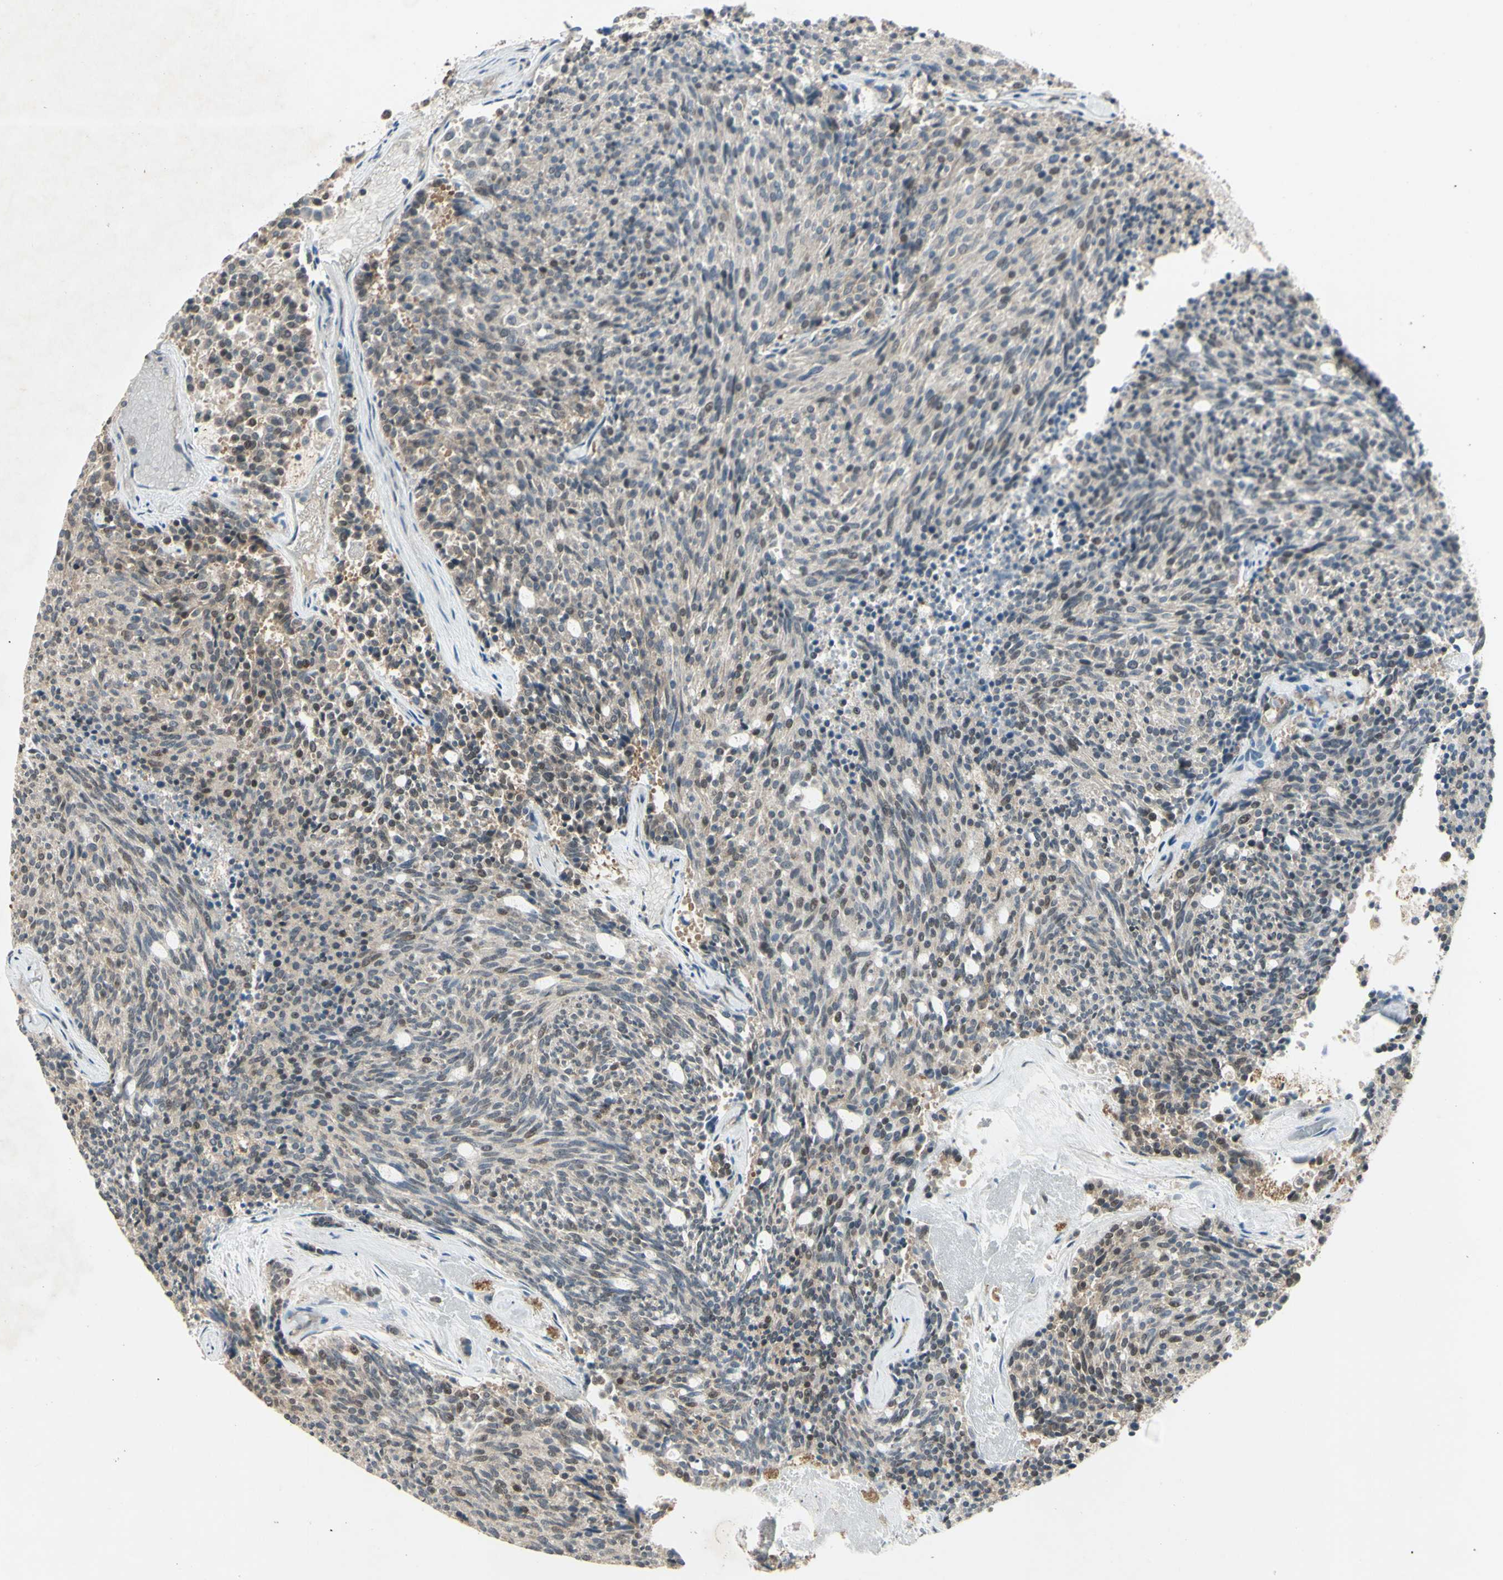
{"staining": {"intensity": "weak", "quantity": "25%-75%", "location": "nuclear"}, "tissue": "carcinoid", "cell_type": "Tumor cells", "image_type": "cancer", "snomed": [{"axis": "morphology", "description": "Carcinoid, malignant, NOS"}, {"axis": "topography", "description": "Pancreas"}], "caption": "Tumor cells display weak nuclear positivity in approximately 25%-75% of cells in carcinoid.", "gene": "PSMD5", "patient": {"sex": "female", "age": 54}}